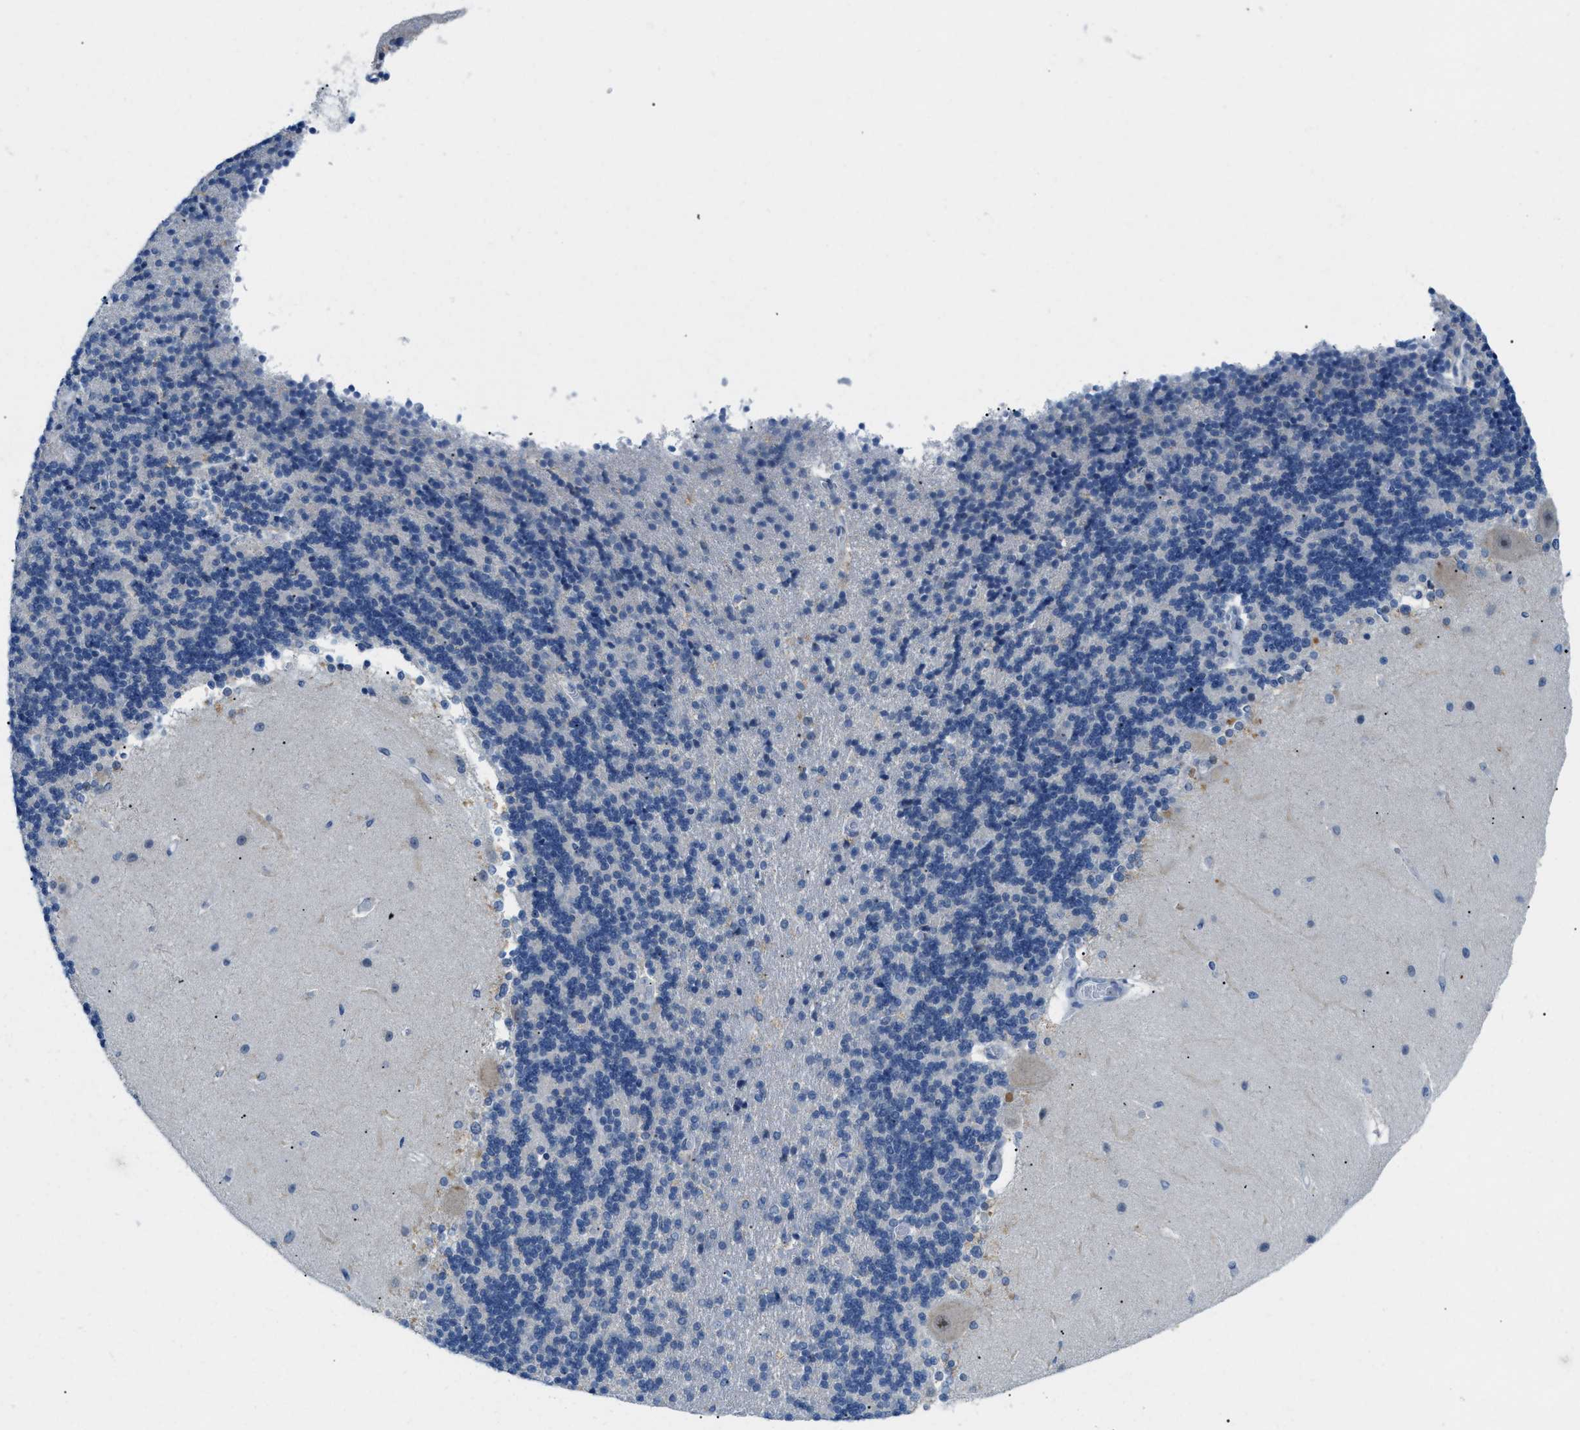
{"staining": {"intensity": "negative", "quantity": "none", "location": "none"}, "tissue": "cerebellum", "cell_type": "Cells in granular layer", "image_type": "normal", "snomed": [{"axis": "morphology", "description": "Normal tissue, NOS"}, {"axis": "topography", "description": "Cerebellum"}], "caption": "A high-resolution histopathology image shows IHC staining of normal cerebellum, which demonstrates no significant expression in cells in granular layer. (Stains: DAB IHC with hematoxylin counter stain, Microscopy: brightfield microscopy at high magnification).", "gene": "PHRF1", "patient": {"sex": "female", "age": 54}}